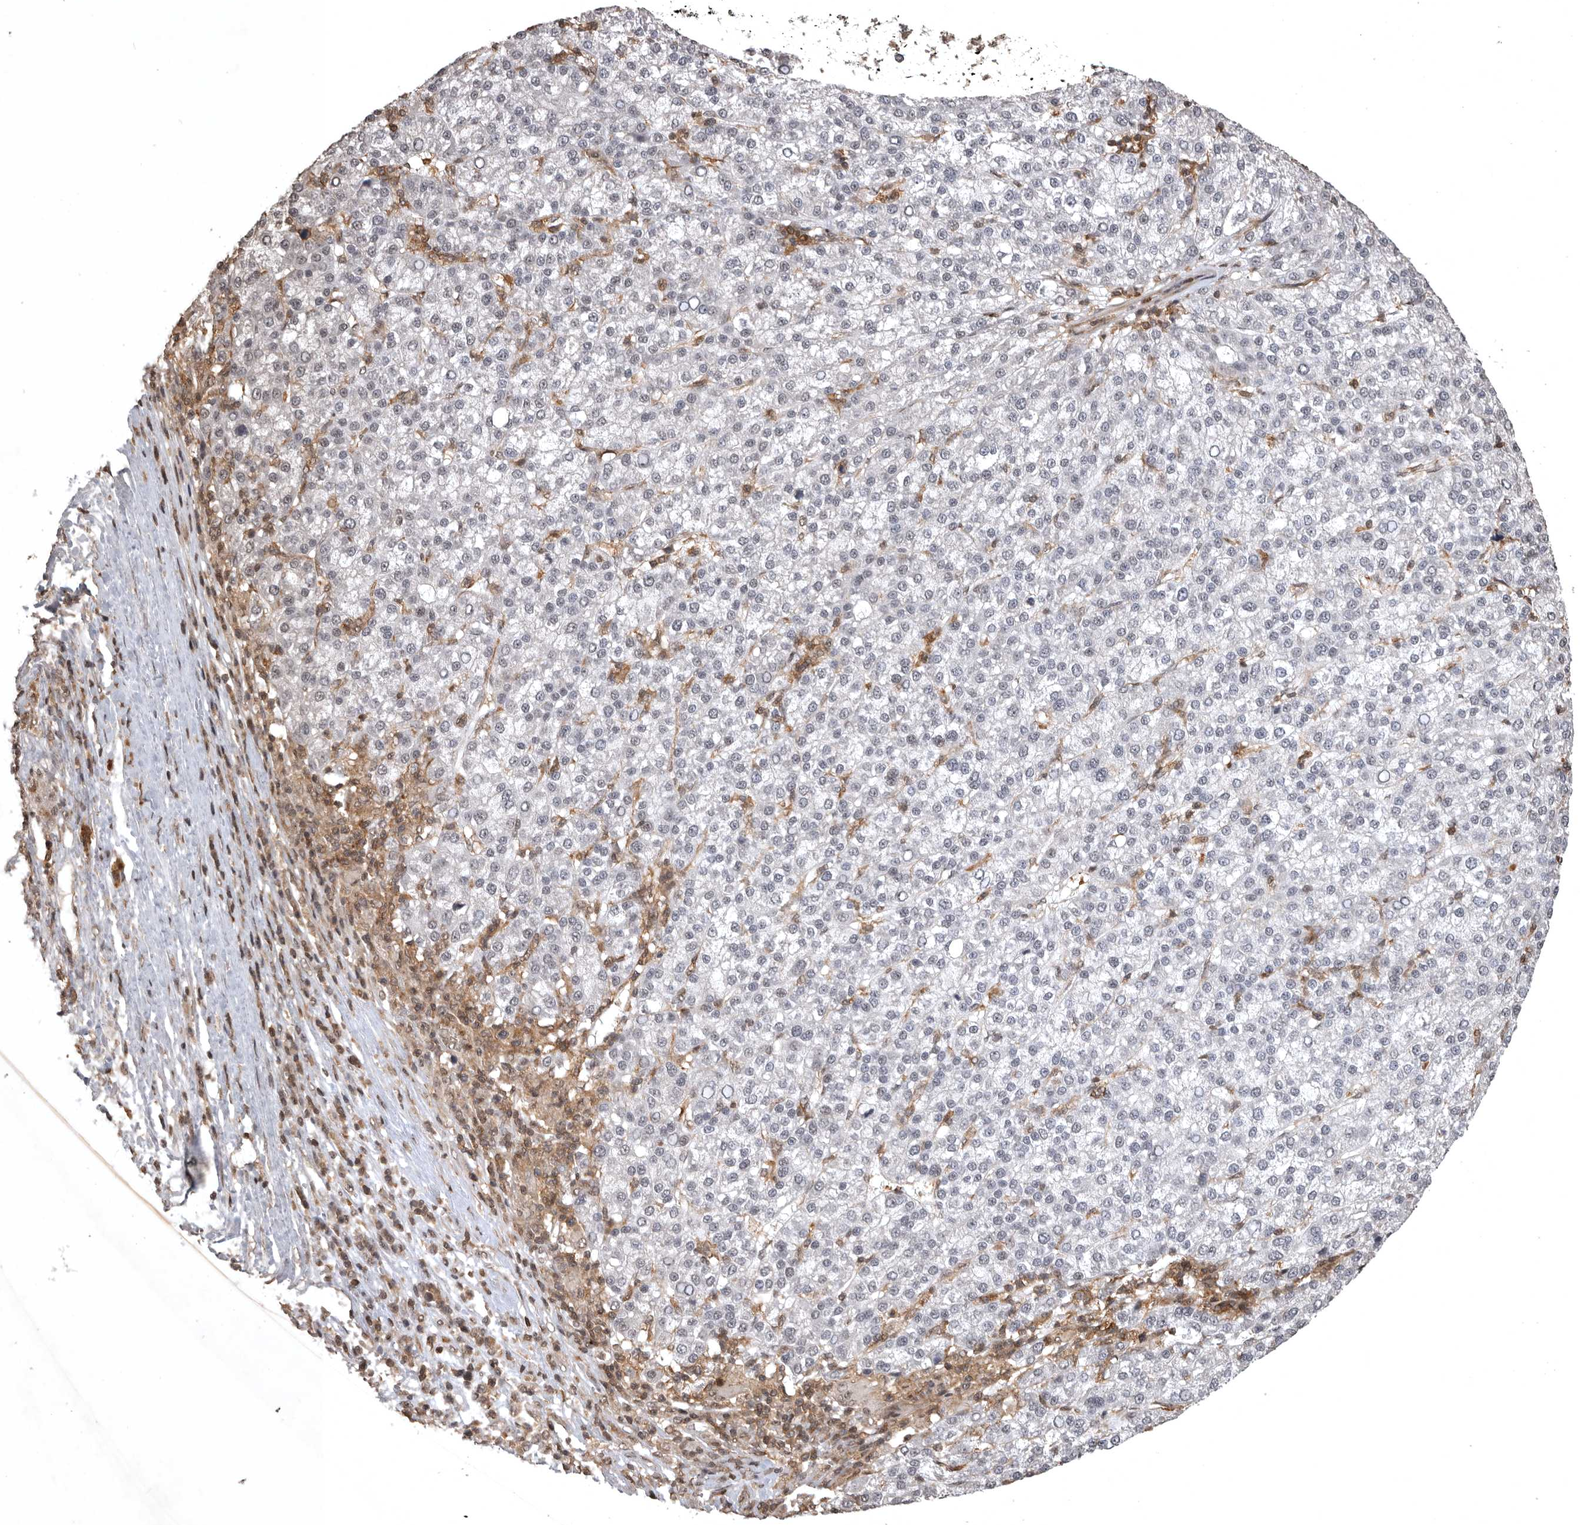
{"staining": {"intensity": "negative", "quantity": "none", "location": "none"}, "tissue": "liver cancer", "cell_type": "Tumor cells", "image_type": "cancer", "snomed": [{"axis": "morphology", "description": "Carcinoma, Hepatocellular, NOS"}, {"axis": "topography", "description": "Liver"}], "caption": "This is an immunohistochemistry histopathology image of human hepatocellular carcinoma (liver). There is no expression in tumor cells.", "gene": "CBLL1", "patient": {"sex": "female", "age": 58}}